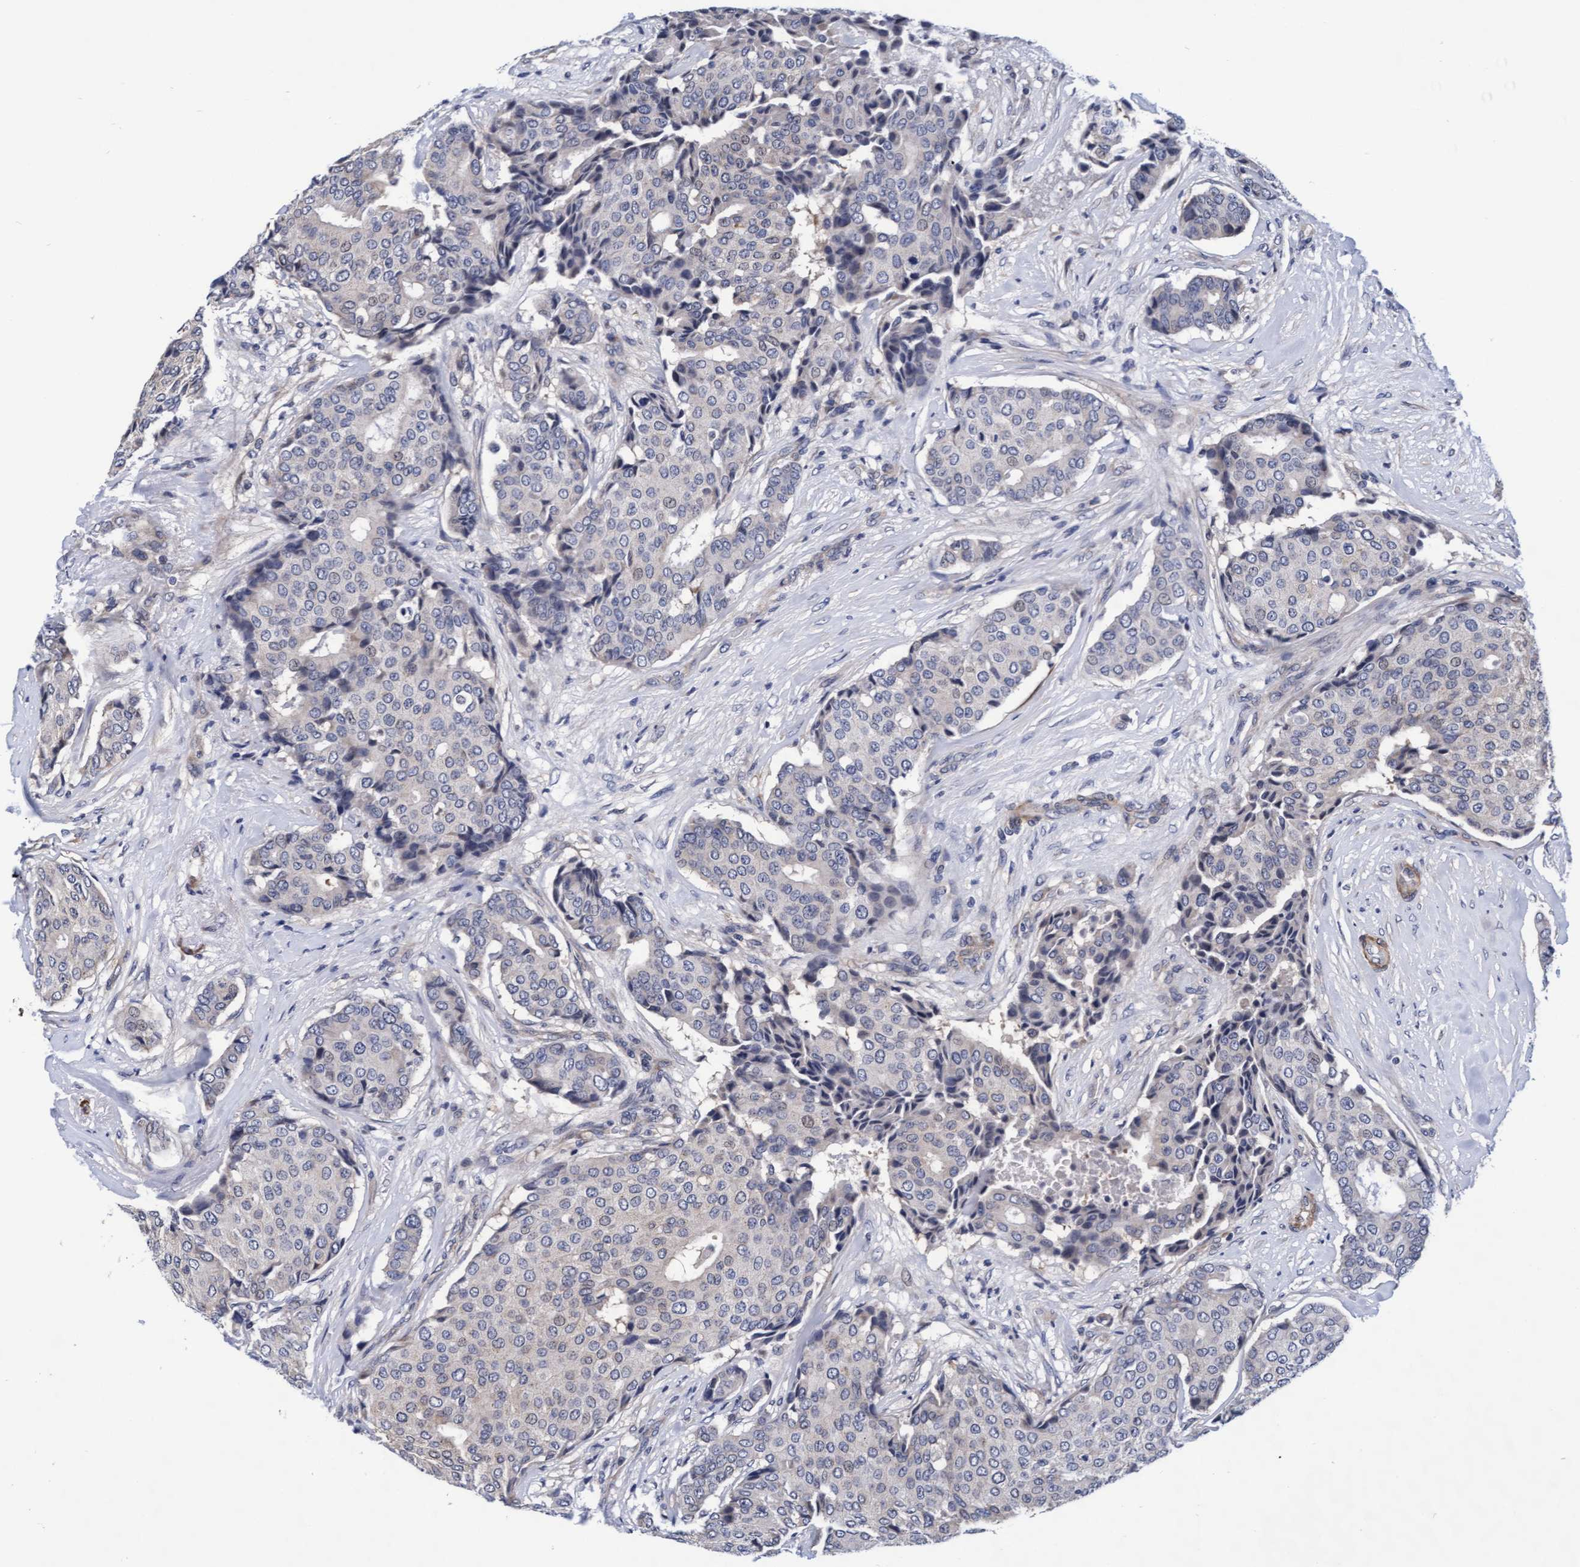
{"staining": {"intensity": "negative", "quantity": "none", "location": "none"}, "tissue": "breast cancer", "cell_type": "Tumor cells", "image_type": "cancer", "snomed": [{"axis": "morphology", "description": "Duct carcinoma"}, {"axis": "topography", "description": "Breast"}], "caption": "Immunohistochemistry micrograph of invasive ductal carcinoma (breast) stained for a protein (brown), which displays no positivity in tumor cells.", "gene": "EFCAB13", "patient": {"sex": "female", "age": 75}}